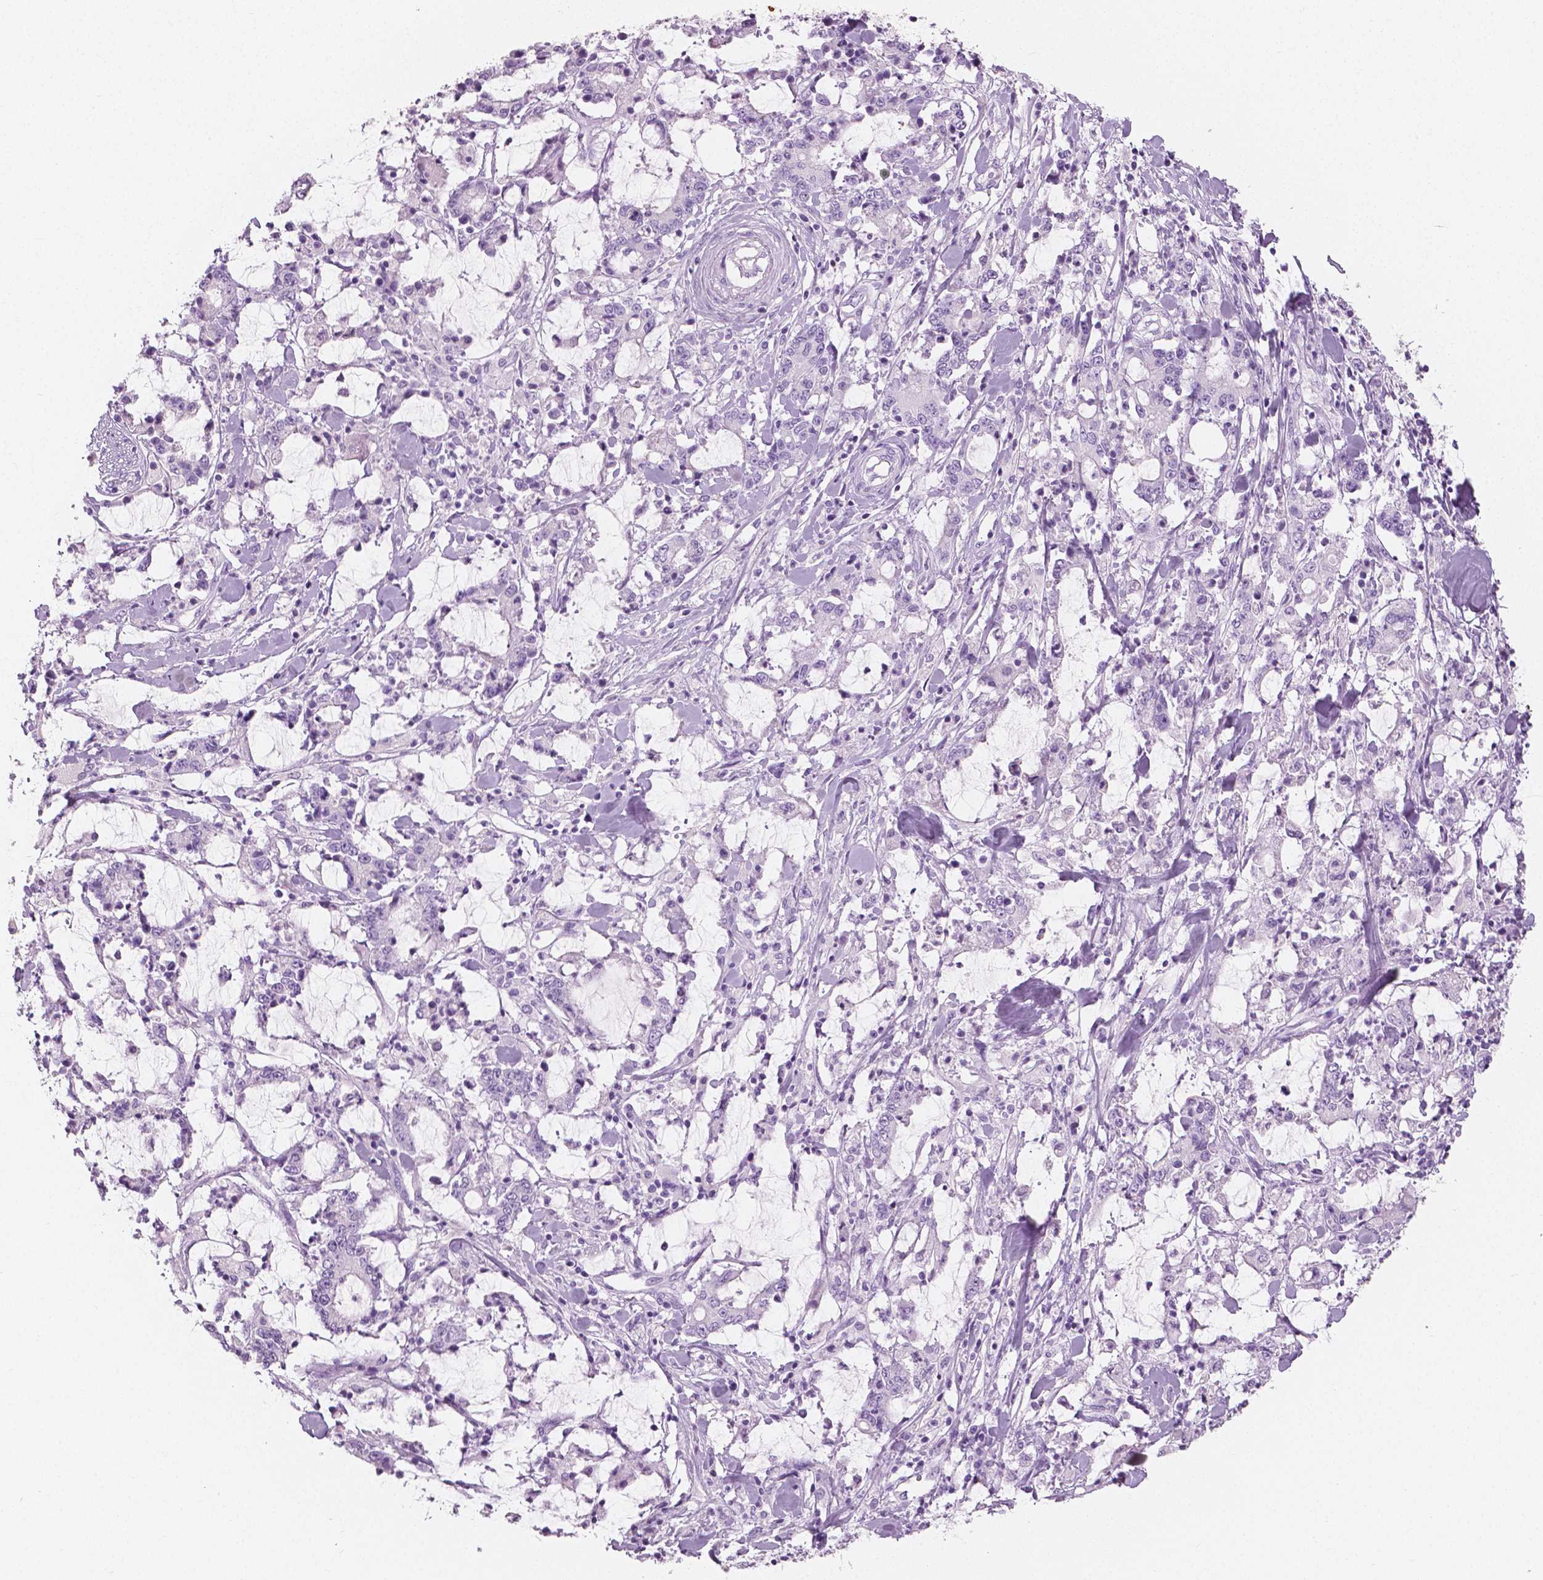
{"staining": {"intensity": "negative", "quantity": "none", "location": "none"}, "tissue": "stomach cancer", "cell_type": "Tumor cells", "image_type": "cancer", "snomed": [{"axis": "morphology", "description": "Adenocarcinoma, NOS"}, {"axis": "topography", "description": "Stomach, upper"}], "caption": "Human stomach cancer stained for a protein using immunohistochemistry shows no staining in tumor cells.", "gene": "PLIN4", "patient": {"sex": "male", "age": 68}}